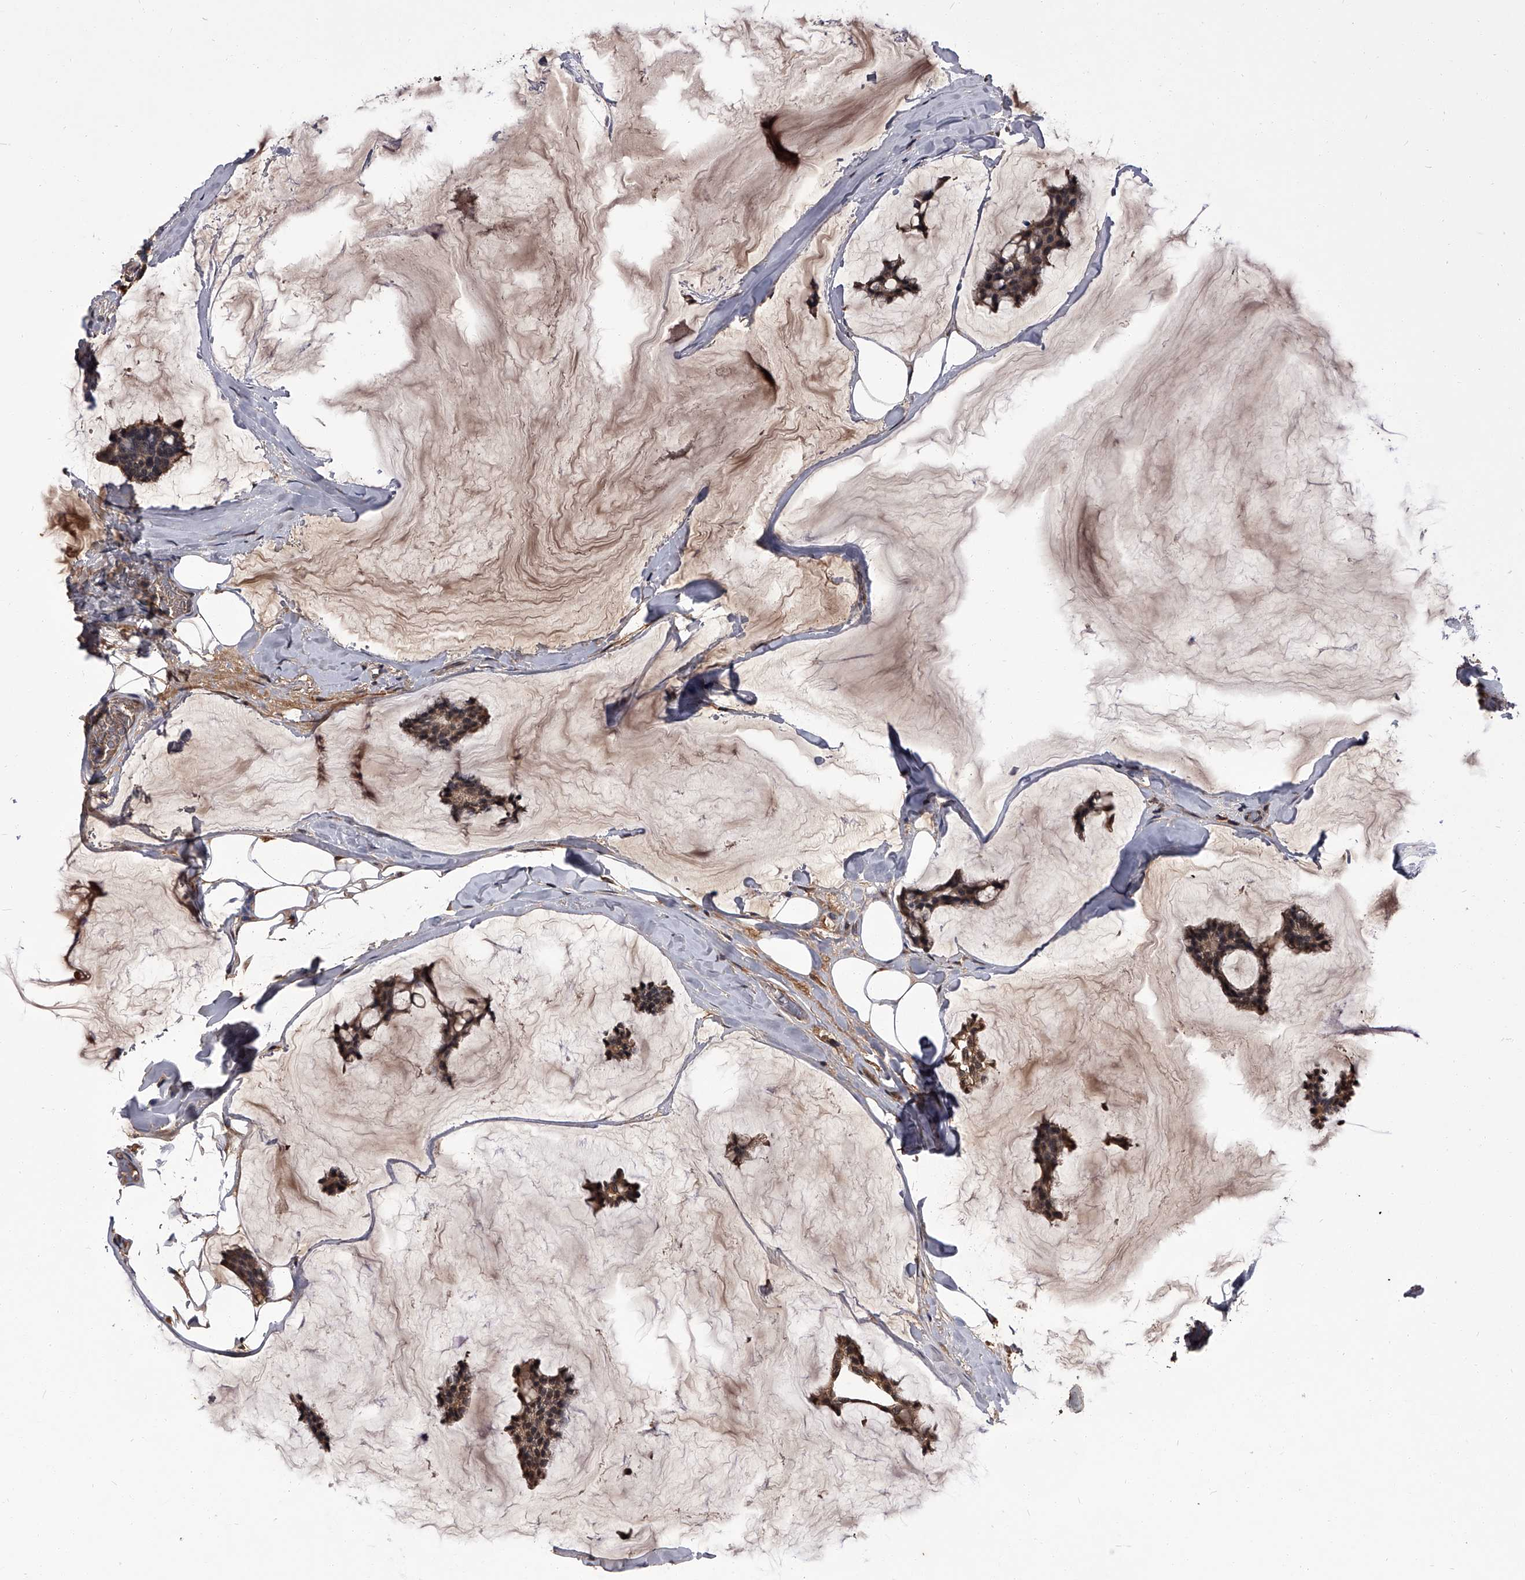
{"staining": {"intensity": "moderate", "quantity": ">75%", "location": "cytoplasmic/membranous,nuclear"}, "tissue": "breast cancer", "cell_type": "Tumor cells", "image_type": "cancer", "snomed": [{"axis": "morphology", "description": "Duct carcinoma"}, {"axis": "topography", "description": "Breast"}], "caption": "Protein staining of infiltrating ductal carcinoma (breast) tissue displays moderate cytoplasmic/membranous and nuclear positivity in about >75% of tumor cells. (brown staining indicates protein expression, while blue staining denotes nuclei).", "gene": "SLC18B1", "patient": {"sex": "female", "age": 93}}